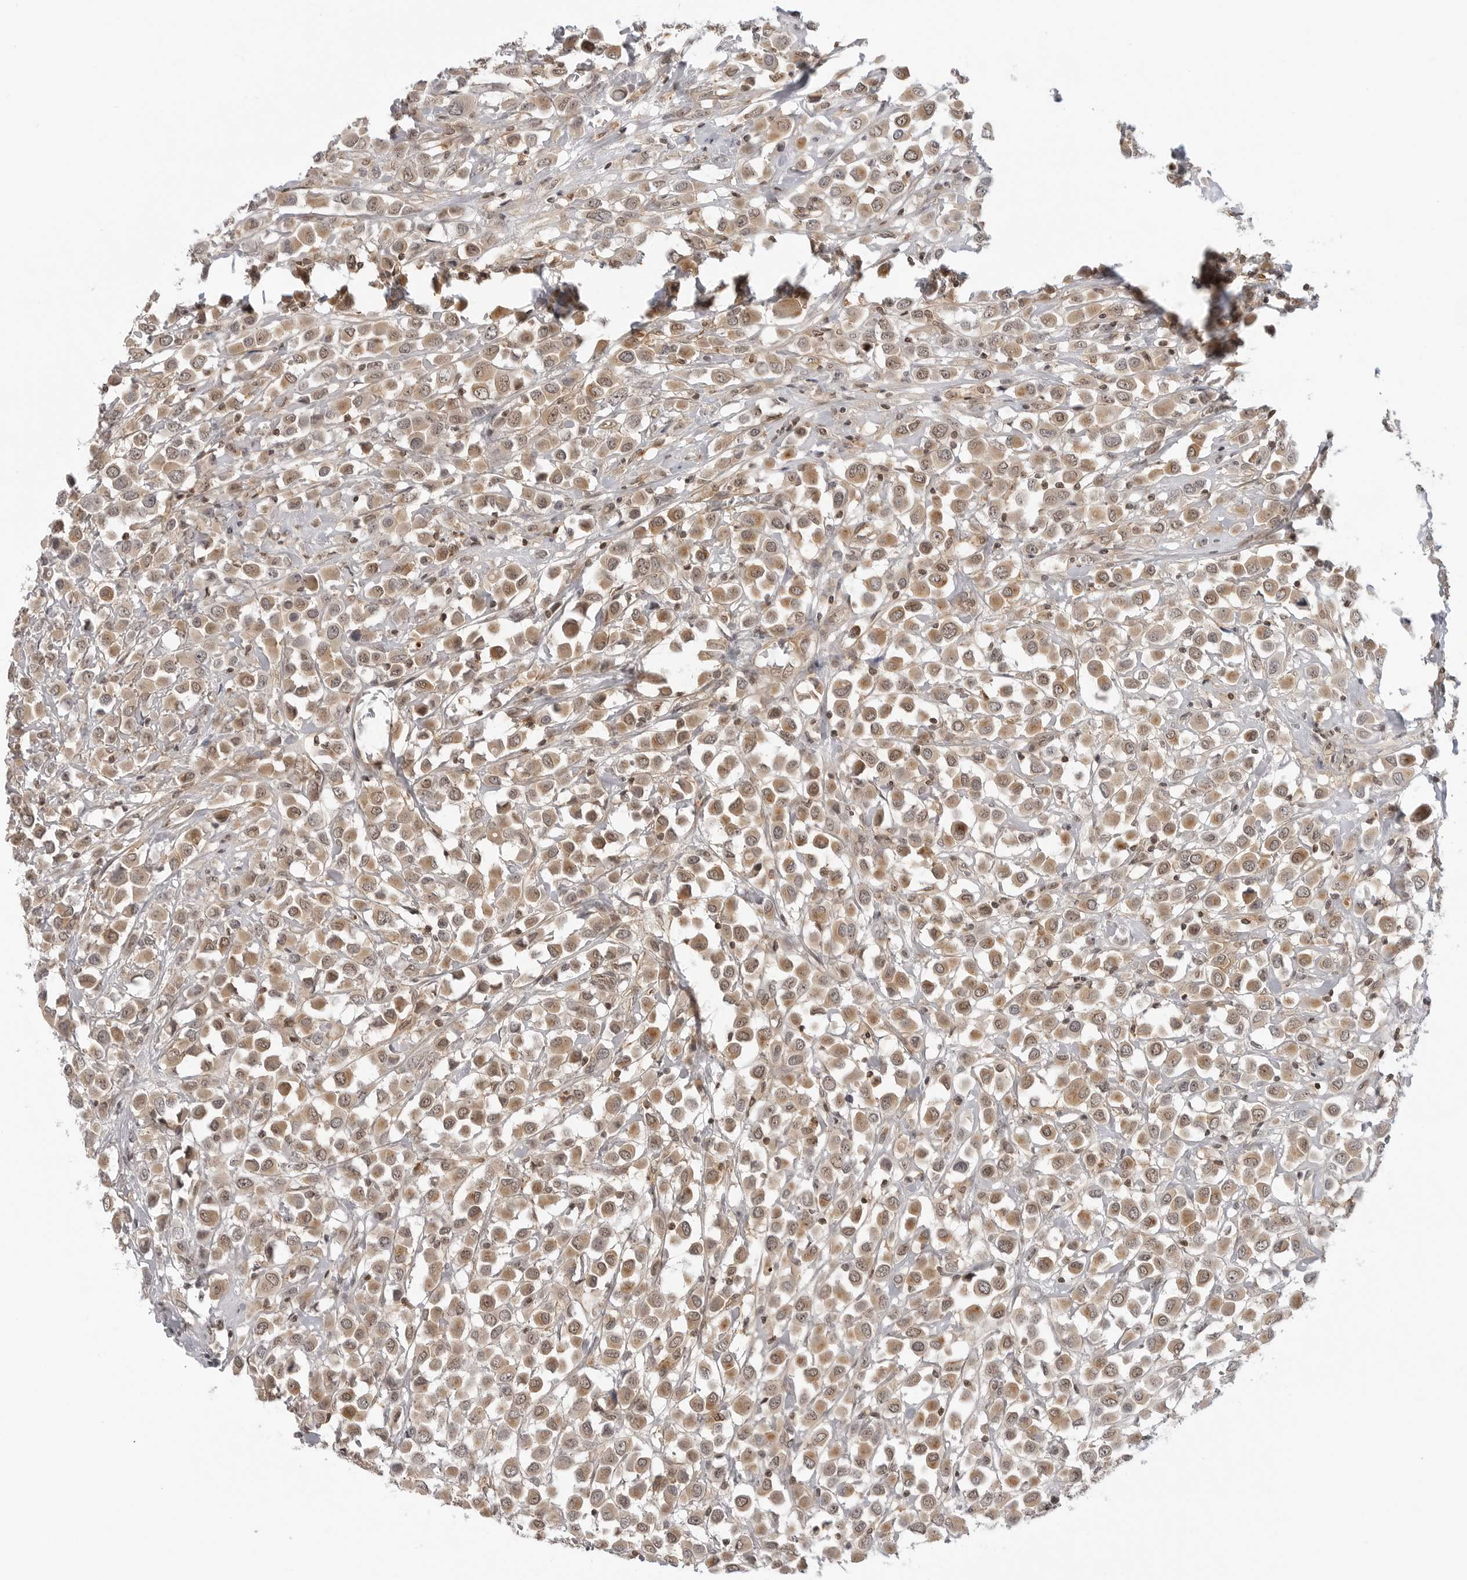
{"staining": {"intensity": "moderate", "quantity": ">75%", "location": "cytoplasmic/membranous,nuclear"}, "tissue": "breast cancer", "cell_type": "Tumor cells", "image_type": "cancer", "snomed": [{"axis": "morphology", "description": "Duct carcinoma"}, {"axis": "topography", "description": "Breast"}], "caption": "Immunohistochemical staining of breast invasive ductal carcinoma exhibits medium levels of moderate cytoplasmic/membranous and nuclear protein expression in approximately >75% of tumor cells. (Stains: DAB (3,3'-diaminobenzidine) in brown, nuclei in blue, Microscopy: brightfield microscopy at high magnification).", "gene": "MAP2K5", "patient": {"sex": "female", "age": 61}}